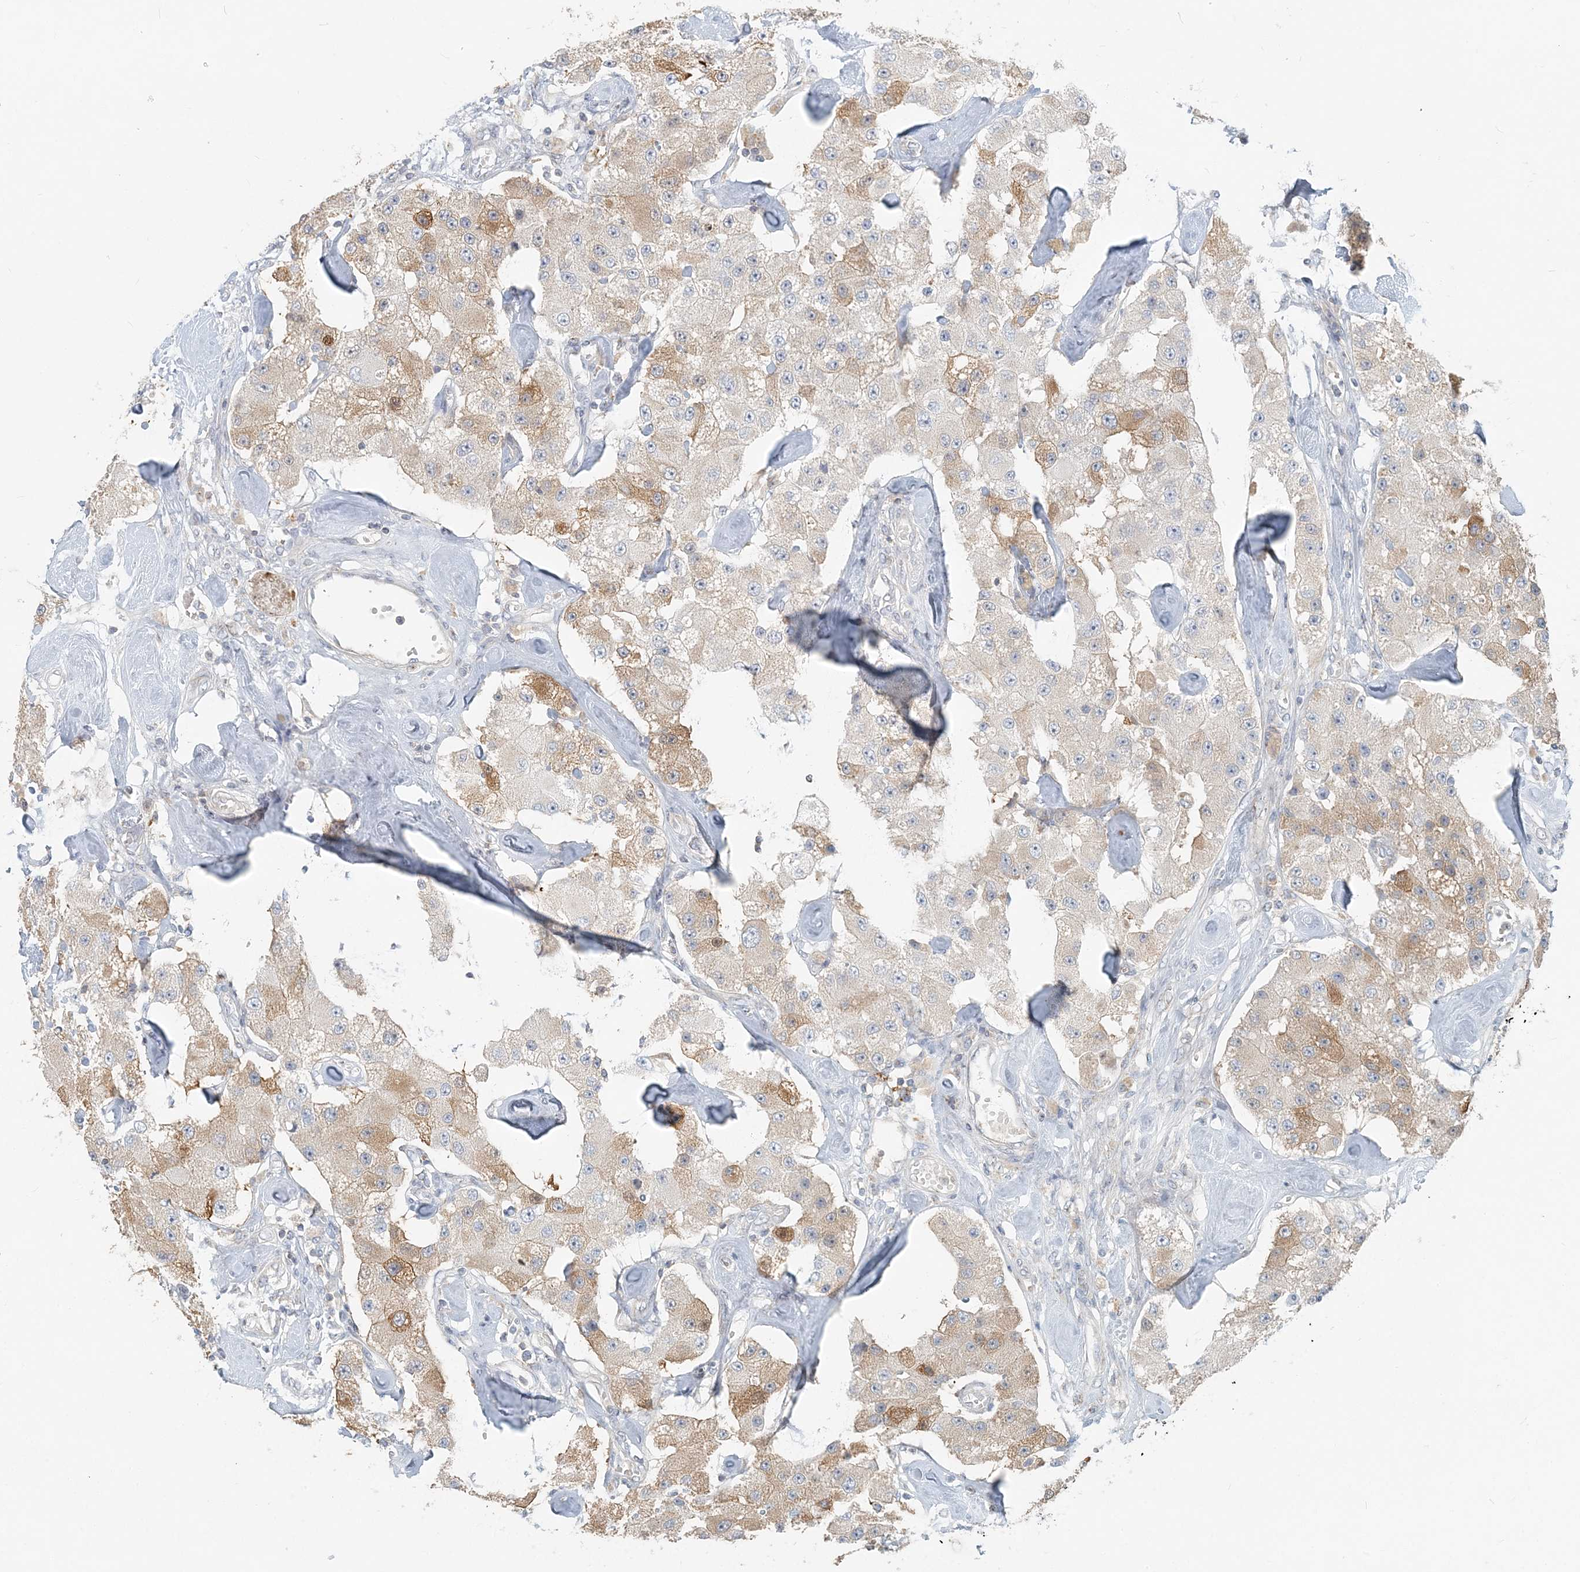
{"staining": {"intensity": "moderate", "quantity": "<25%", "location": "cytoplasmic/membranous"}, "tissue": "carcinoid", "cell_type": "Tumor cells", "image_type": "cancer", "snomed": [{"axis": "morphology", "description": "Carcinoid, malignant, NOS"}, {"axis": "topography", "description": "Pancreas"}], "caption": "A low amount of moderate cytoplasmic/membranous staining is appreciated in approximately <25% of tumor cells in carcinoid tissue.", "gene": "NAA11", "patient": {"sex": "male", "age": 41}}